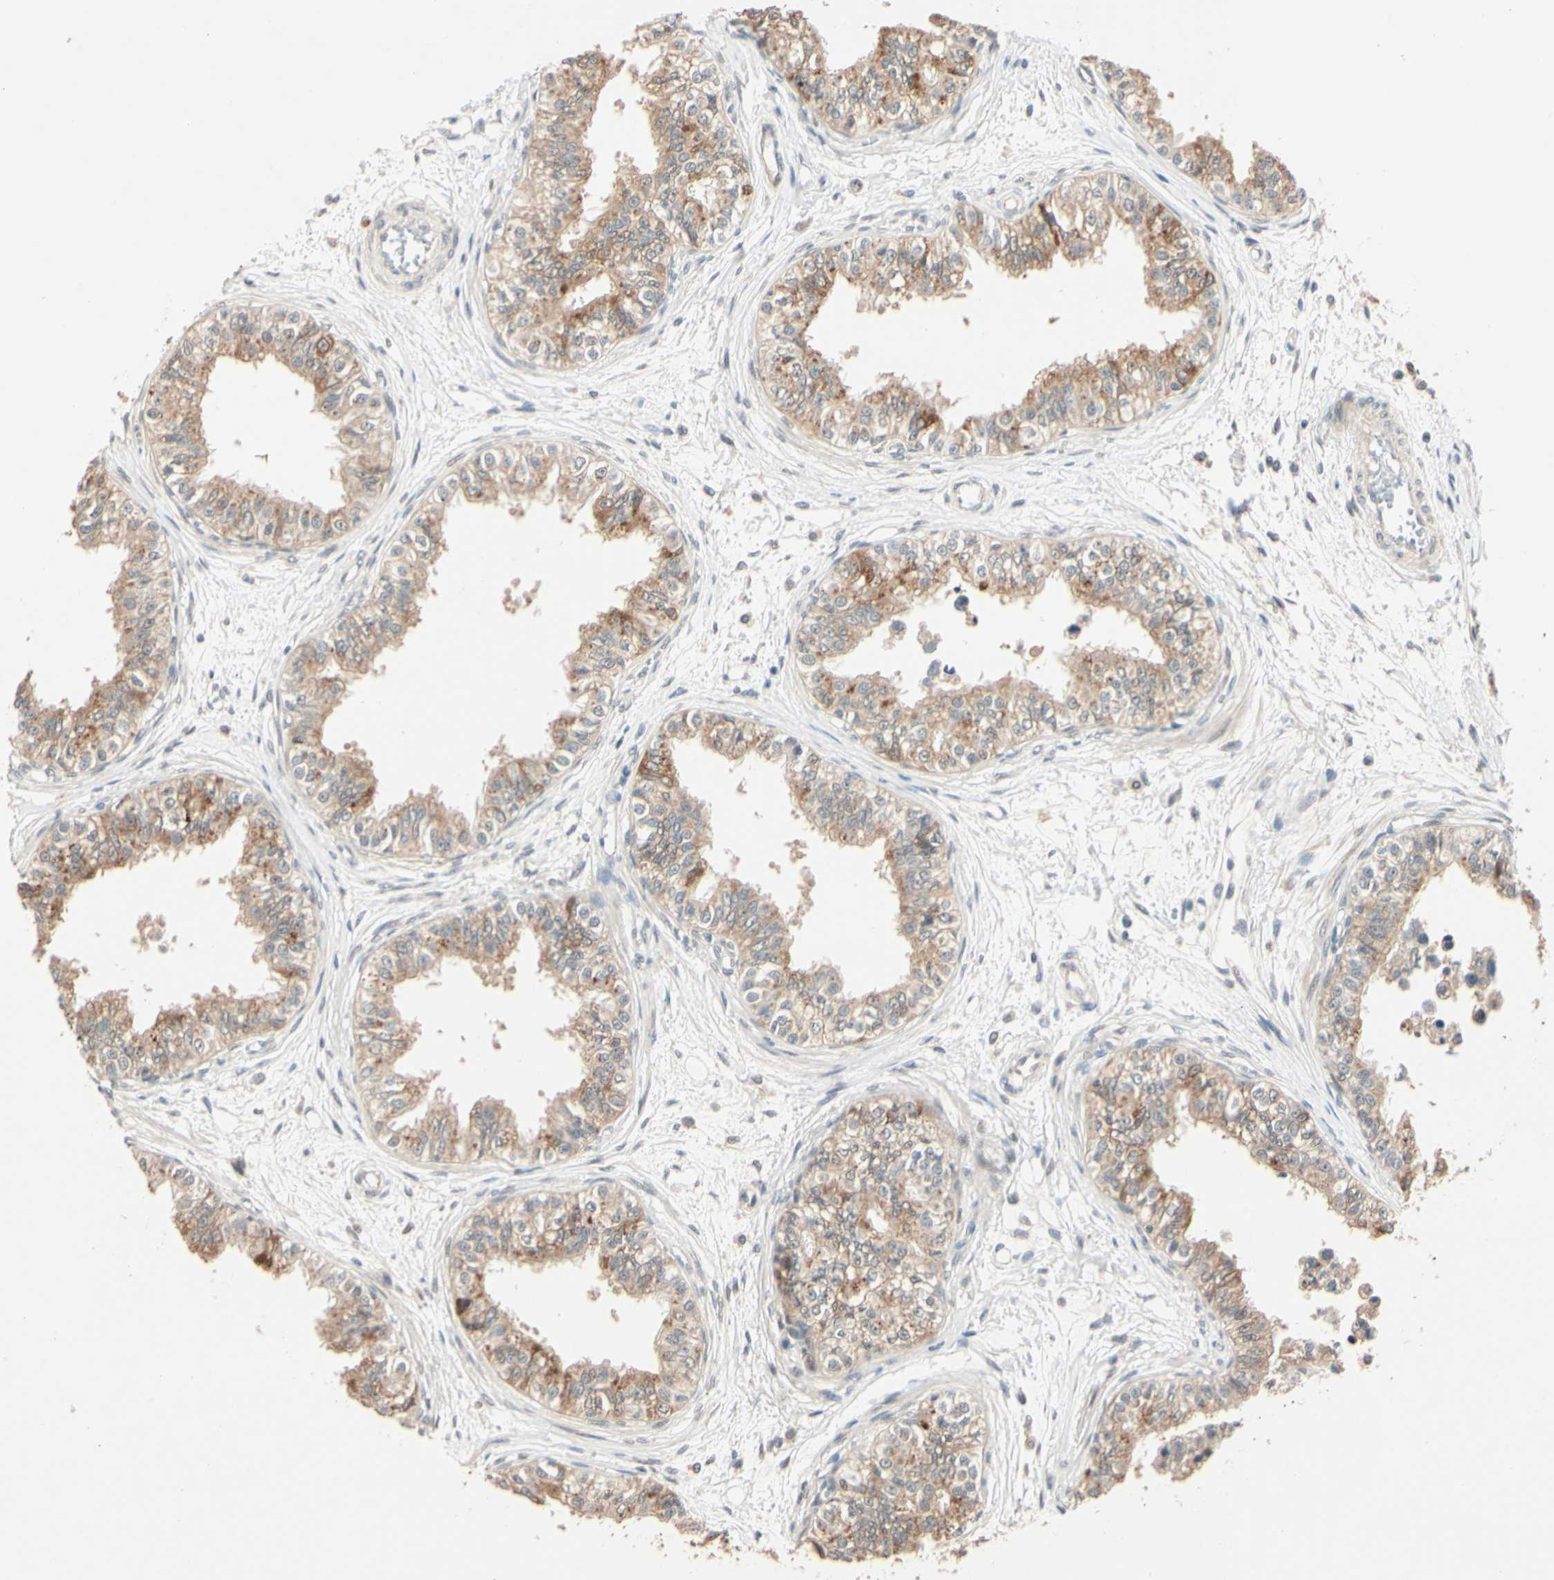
{"staining": {"intensity": "moderate", "quantity": "25%-75%", "location": "cytoplasmic/membranous"}, "tissue": "epididymis", "cell_type": "Glandular cells", "image_type": "normal", "snomed": [{"axis": "morphology", "description": "Normal tissue, NOS"}, {"axis": "morphology", "description": "Adenocarcinoma, metastatic, NOS"}, {"axis": "topography", "description": "Testis"}, {"axis": "topography", "description": "Epididymis"}], "caption": "Normal epididymis shows moderate cytoplasmic/membranous positivity in about 25%-75% of glandular cells.", "gene": "ACSL5", "patient": {"sex": "male", "age": 26}}